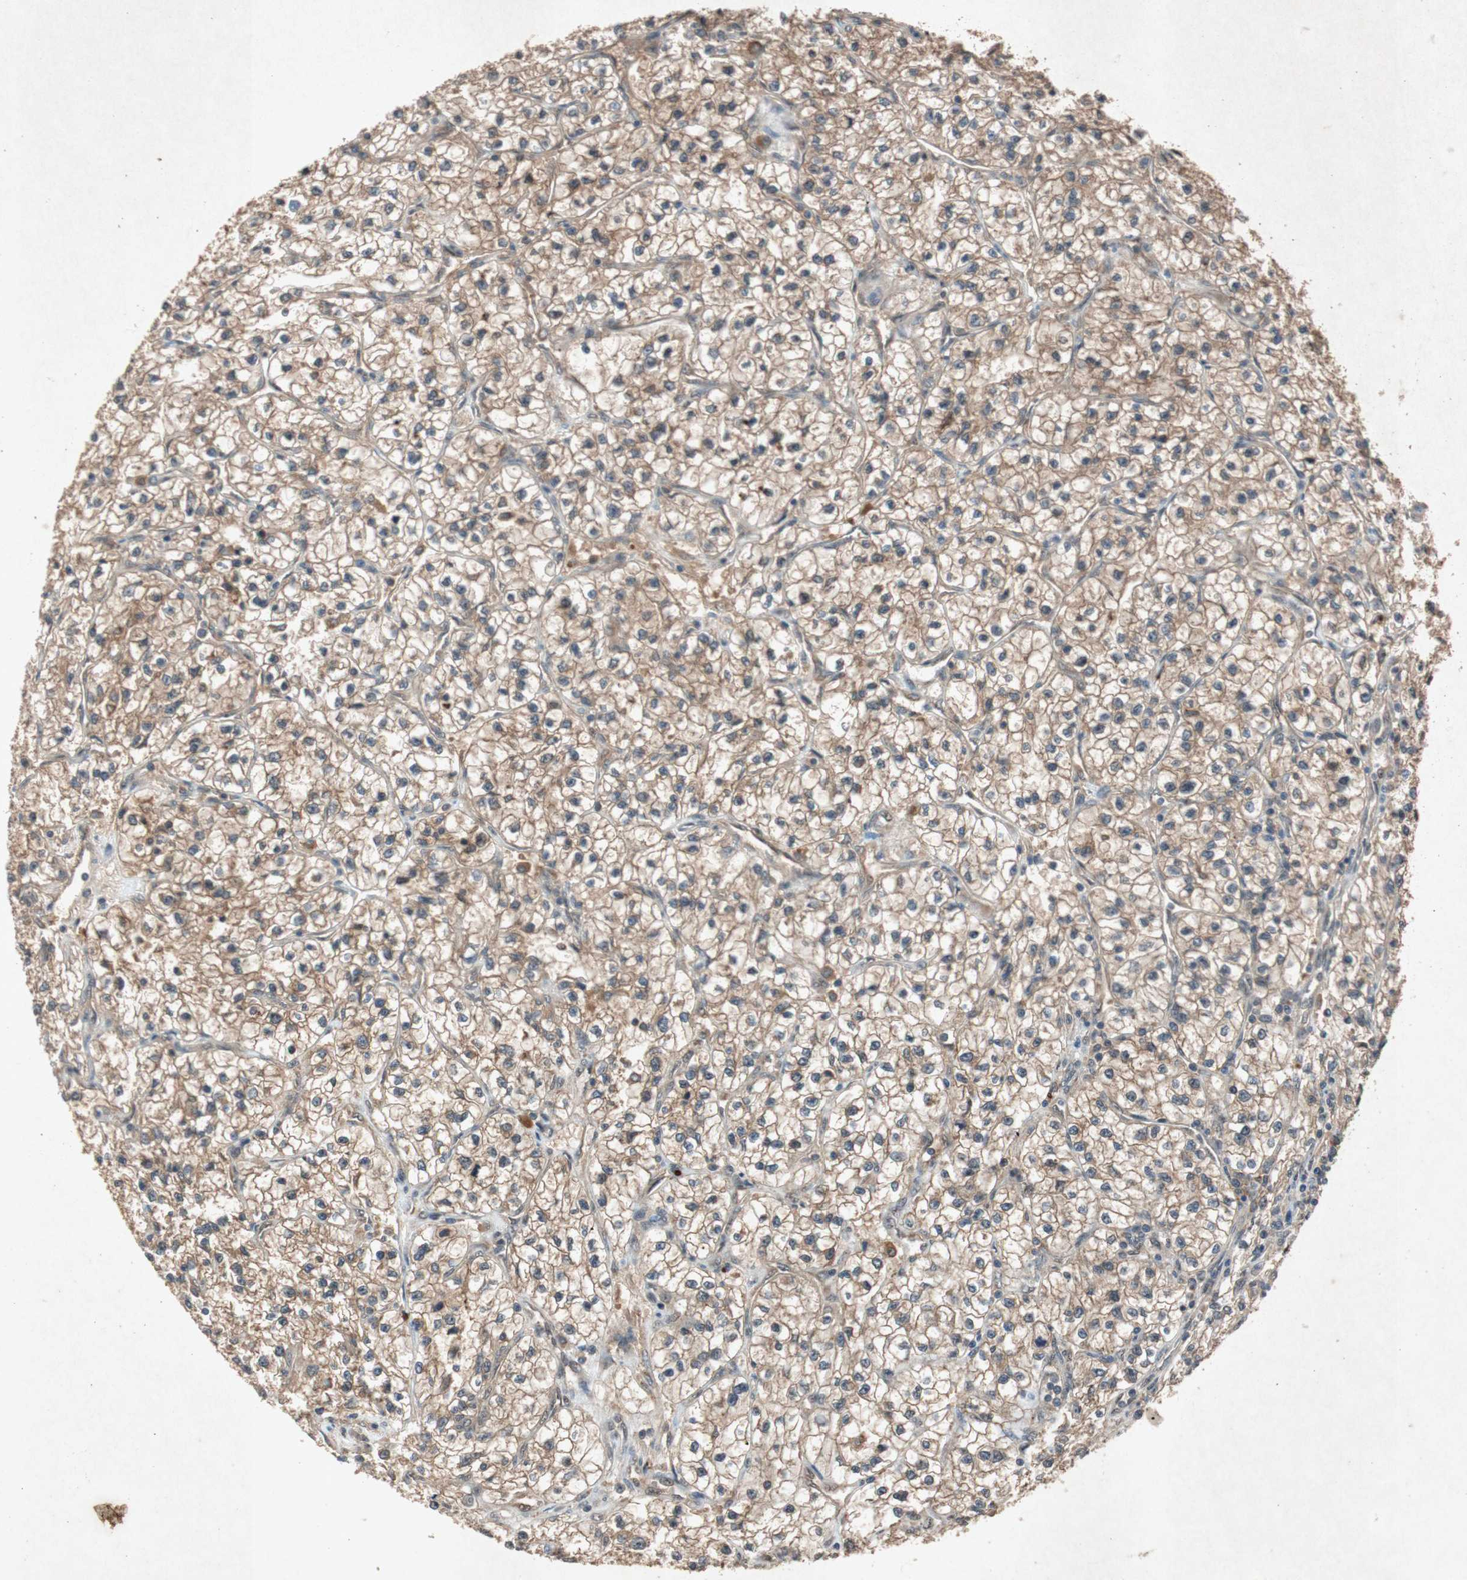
{"staining": {"intensity": "weak", "quantity": "25%-75%", "location": "cytoplasmic/membranous,nuclear"}, "tissue": "renal cancer", "cell_type": "Tumor cells", "image_type": "cancer", "snomed": [{"axis": "morphology", "description": "Adenocarcinoma, NOS"}, {"axis": "topography", "description": "Kidney"}], "caption": "Weak cytoplasmic/membranous and nuclear protein staining is appreciated in about 25%-75% of tumor cells in renal adenocarcinoma.", "gene": "PML", "patient": {"sex": "female", "age": 57}}